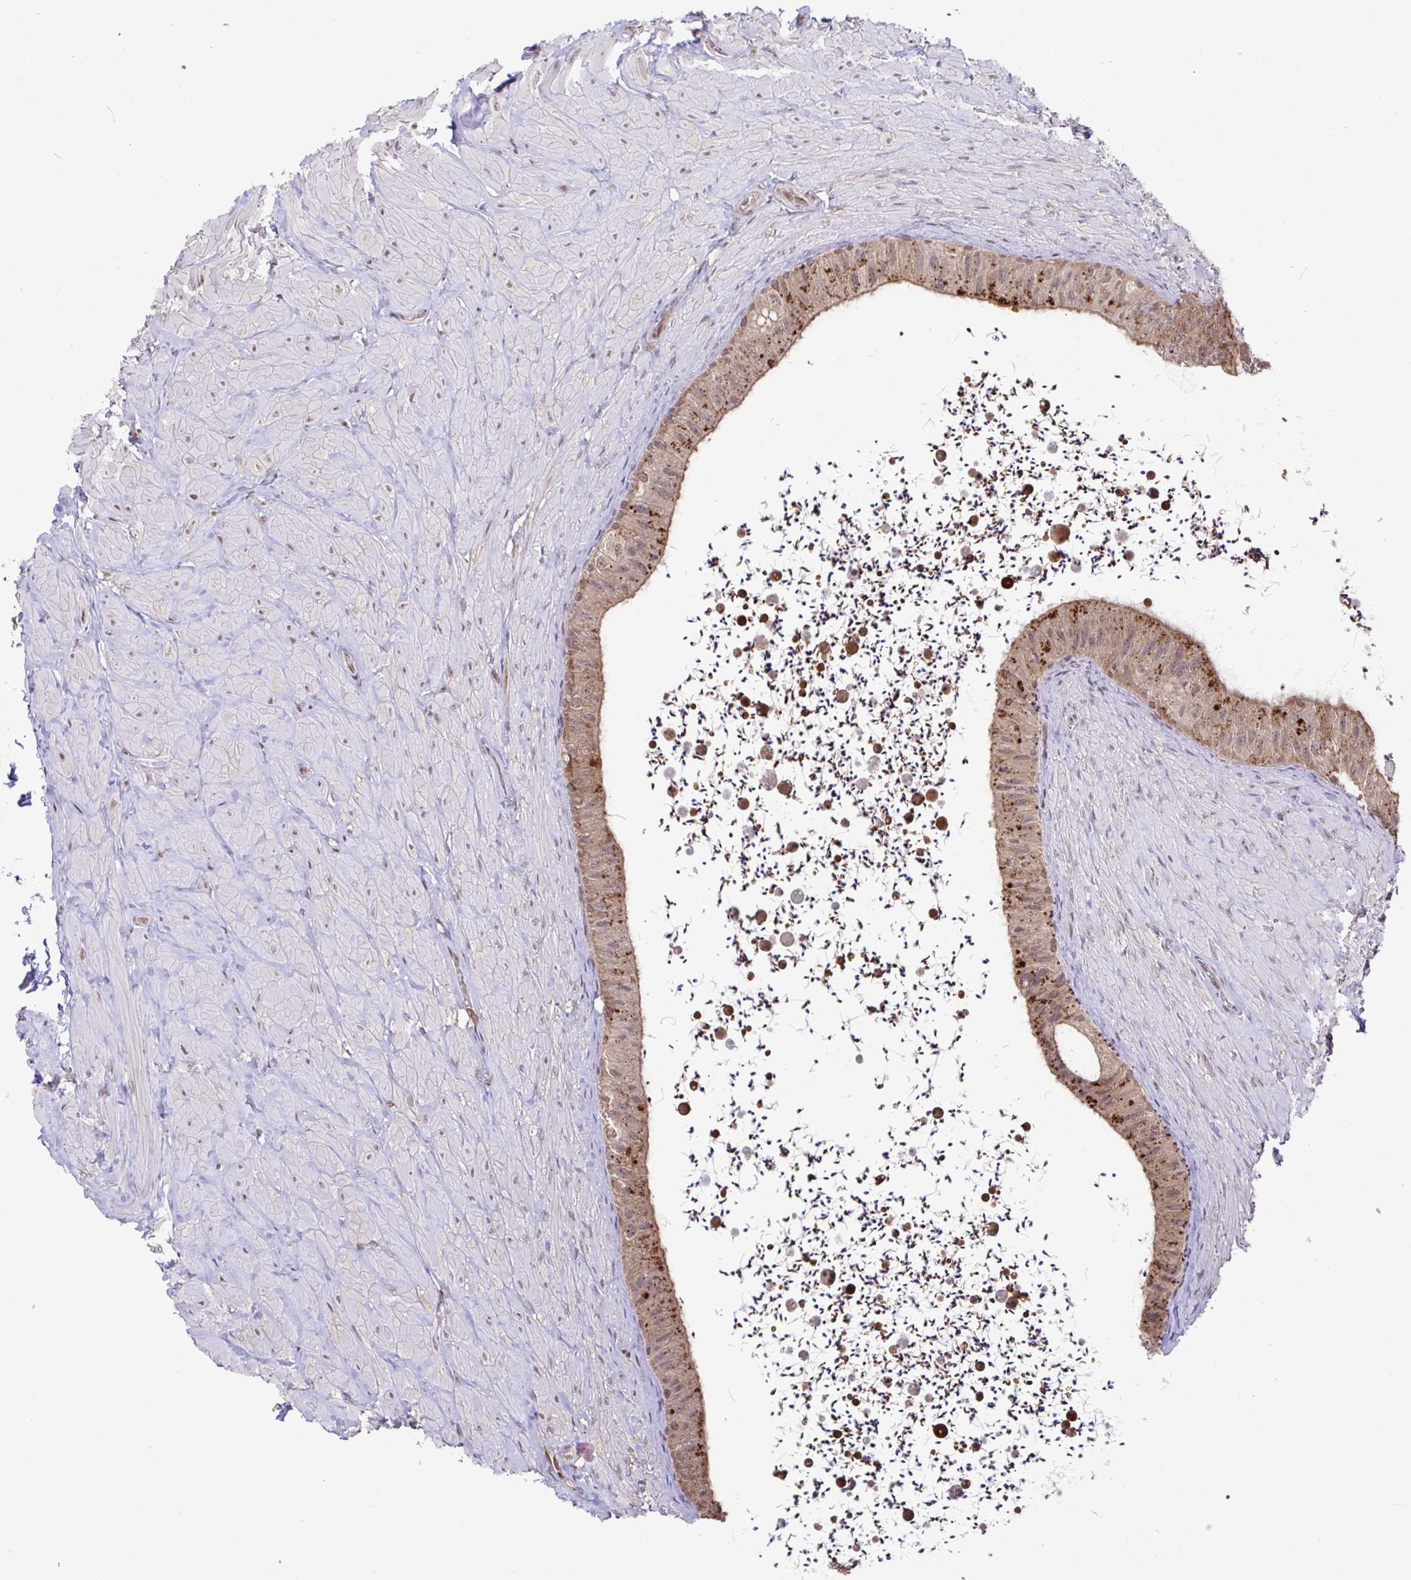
{"staining": {"intensity": "moderate", "quantity": ">75%", "location": "cytoplasmic/membranous"}, "tissue": "epididymis", "cell_type": "Glandular cells", "image_type": "normal", "snomed": [{"axis": "morphology", "description": "Normal tissue, NOS"}, {"axis": "topography", "description": "Epididymis"}, {"axis": "topography", "description": "Peripheral nerve tissue"}], "caption": "Immunohistochemical staining of normal epididymis demonstrates moderate cytoplasmic/membranous protein positivity in about >75% of glandular cells. Using DAB (3,3'-diaminobenzidine) (brown) and hematoxylin (blue) stains, captured at high magnification using brightfield microscopy.", "gene": "C12orf57", "patient": {"sex": "male", "age": 32}}